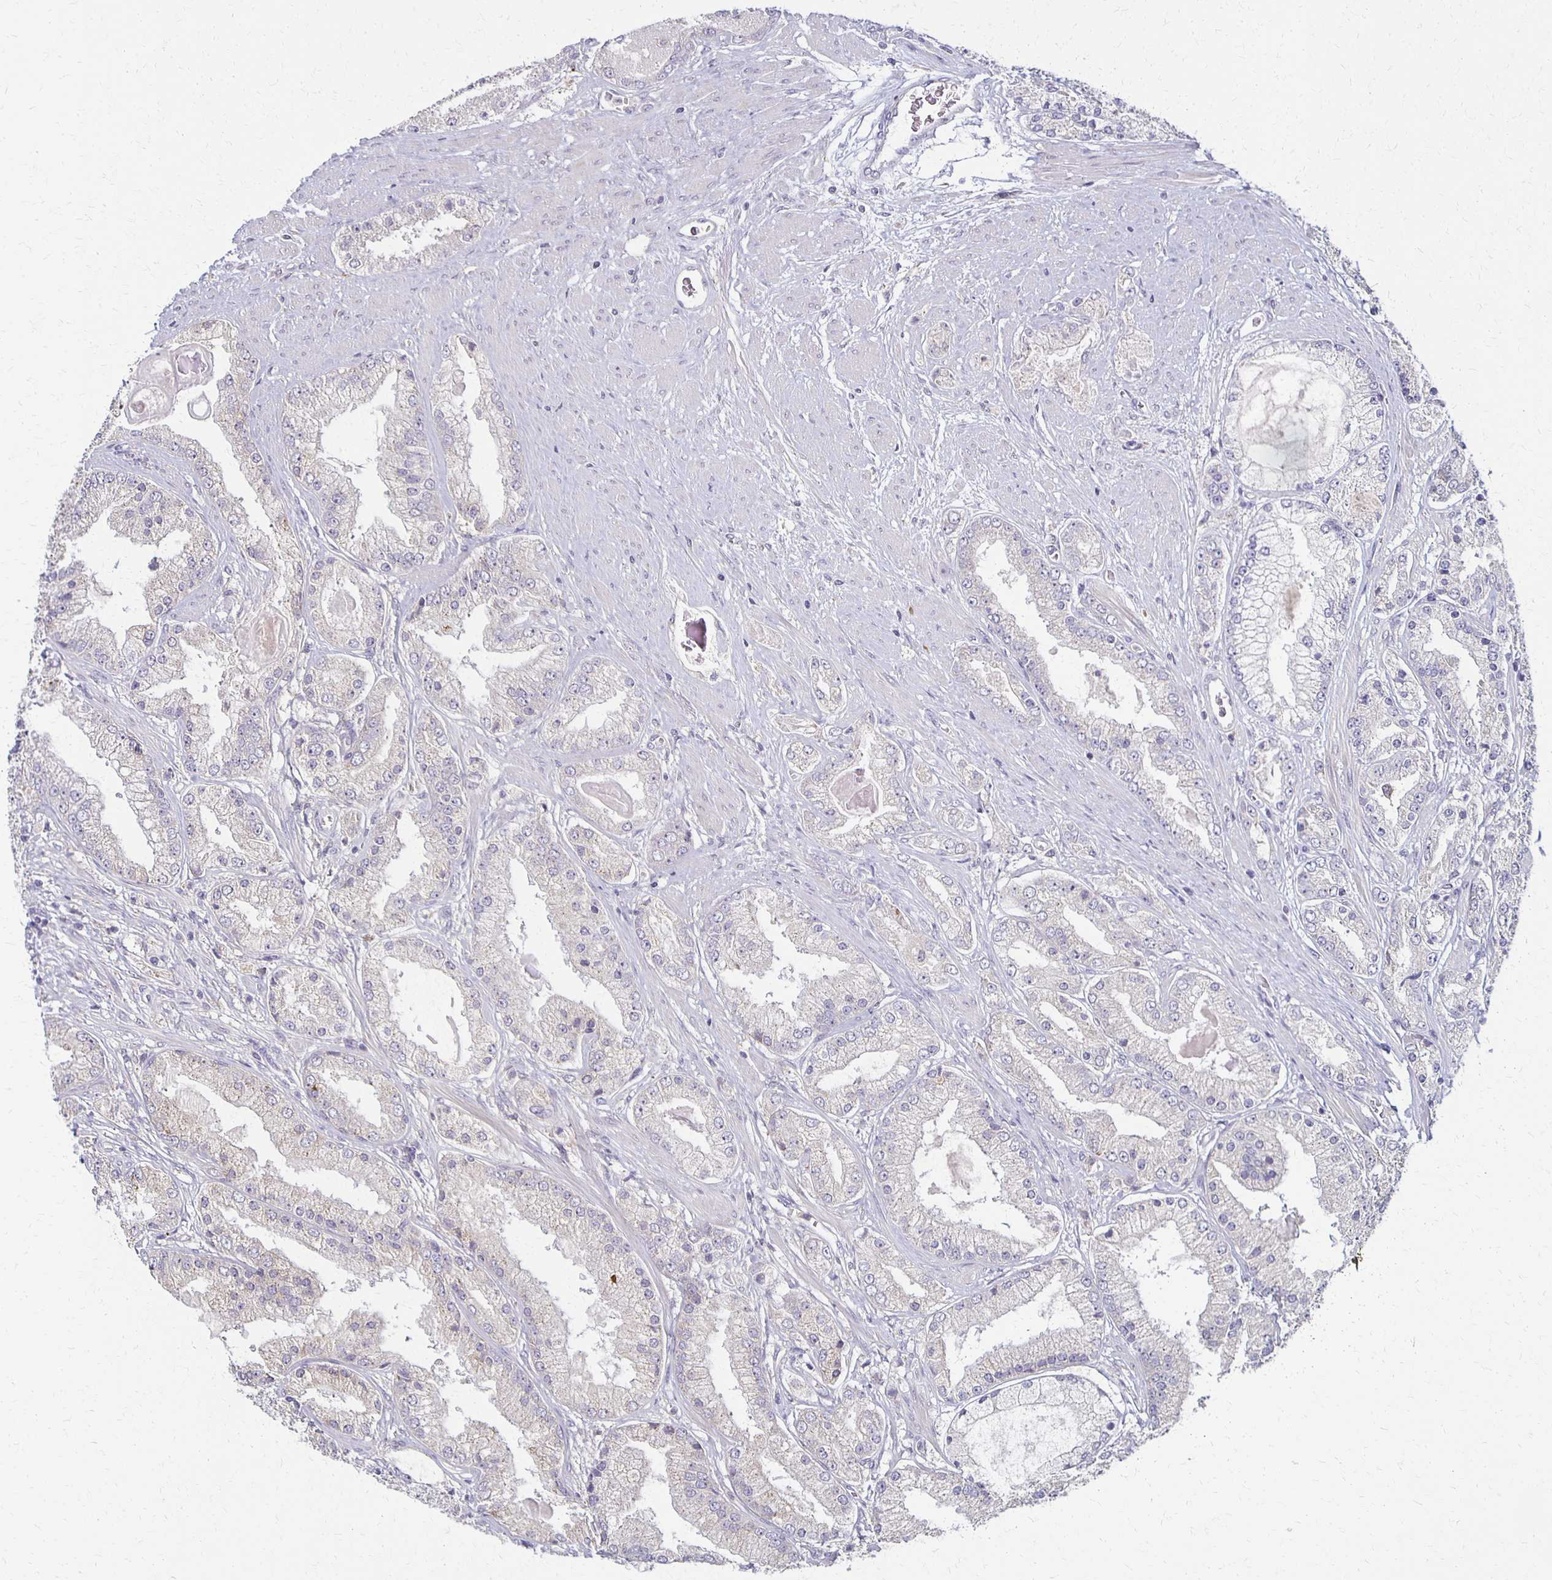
{"staining": {"intensity": "negative", "quantity": "none", "location": "none"}, "tissue": "prostate cancer", "cell_type": "Tumor cells", "image_type": "cancer", "snomed": [{"axis": "morphology", "description": "Adenocarcinoma, High grade"}, {"axis": "topography", "description": "Prostate"}], "caption": "High magnification brightfield microscopy of prostate cancer stained with DAB (3,3'-diaminobenzidine) (brown) and counterstained with hematoxylin (blue): tumor cells show no significant expression. (Brightfield microscopy of DAB (3,3'-diaminobenzidine) immunohistochemistry (IHC) at high magnification).", "gene": "GPX4", "patient": {"sex": "male", "age": 67}}